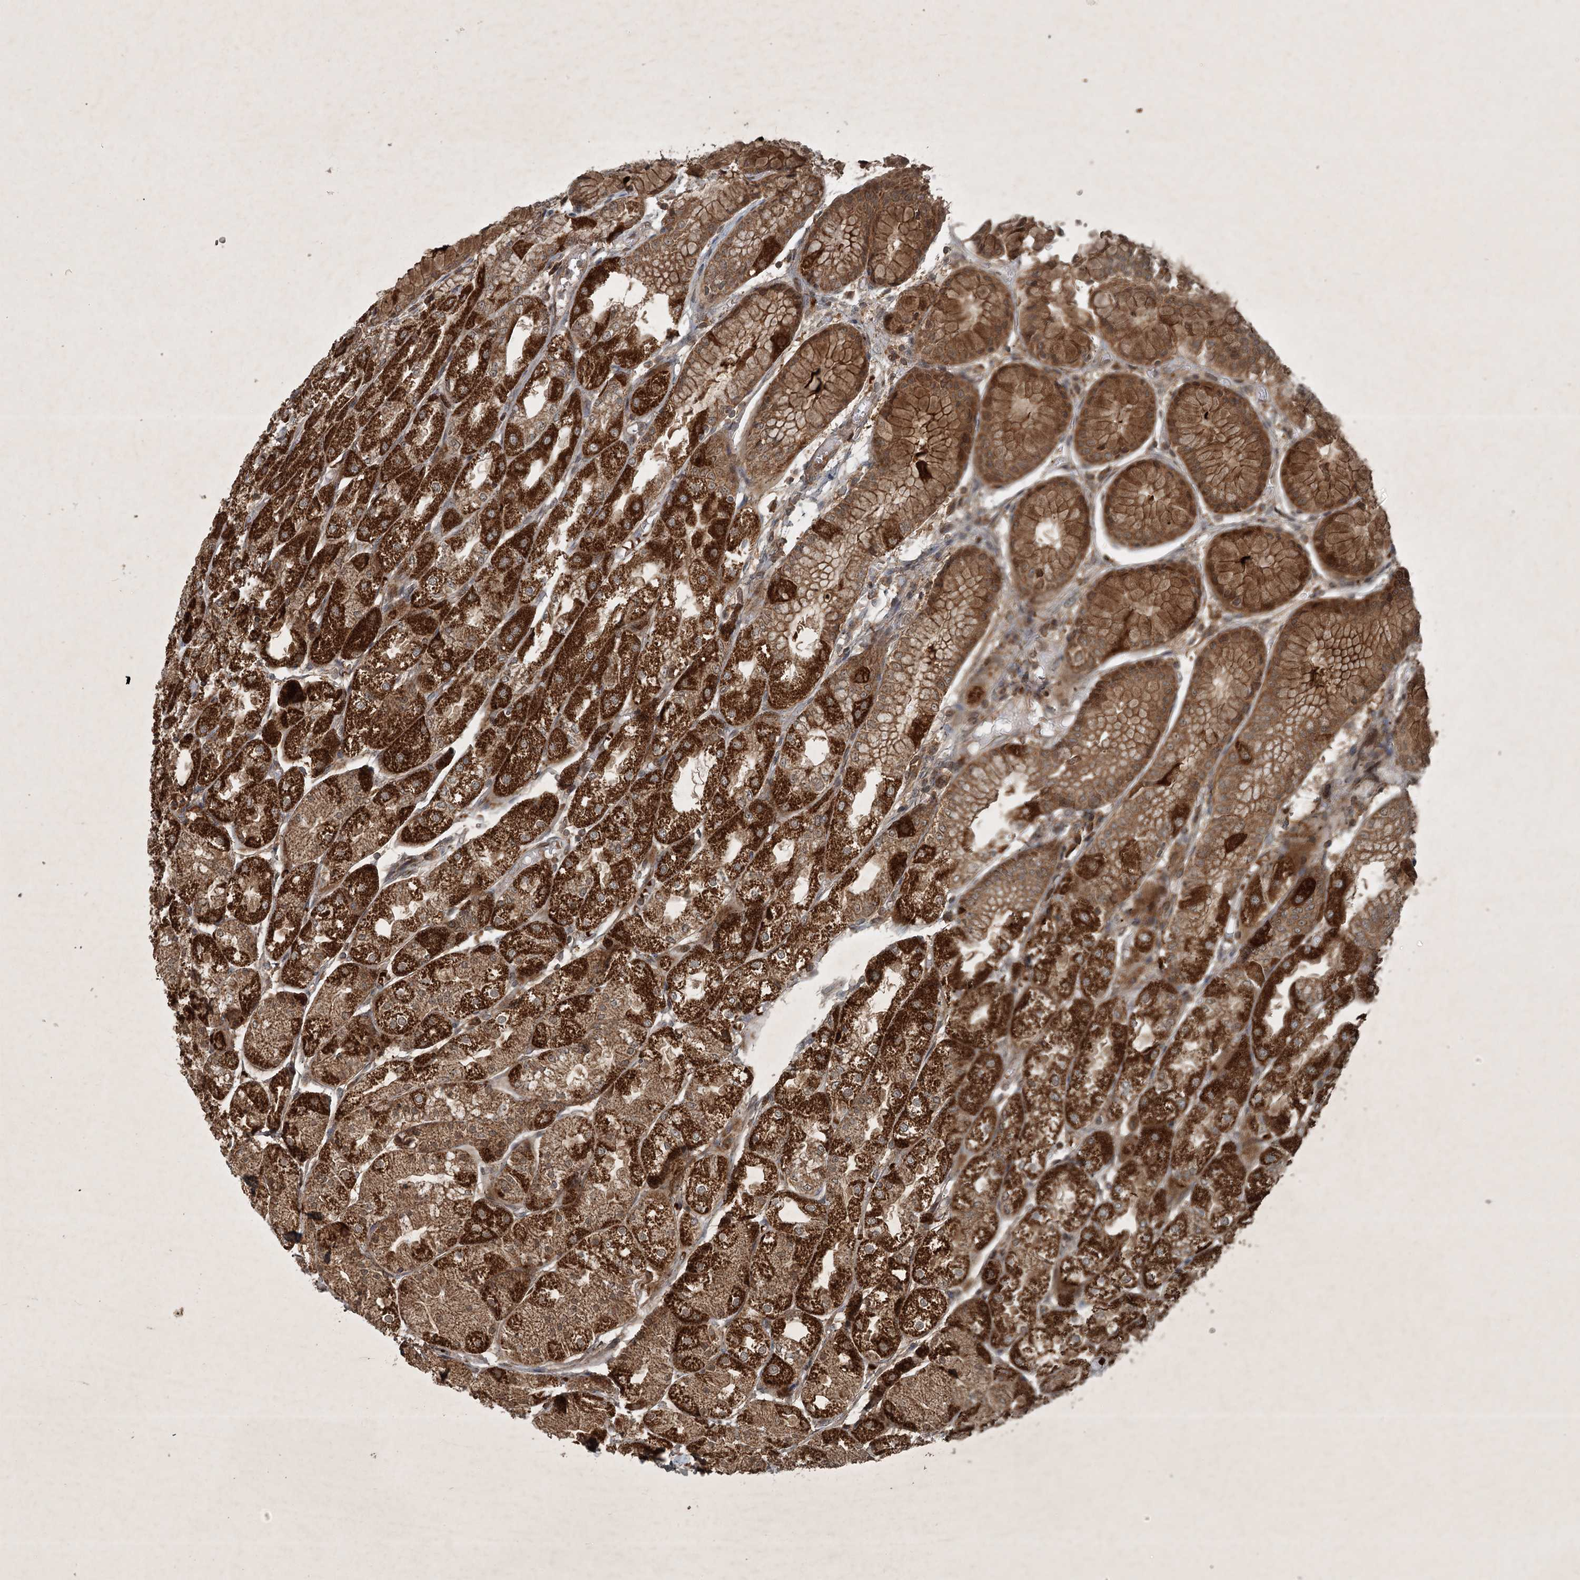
{"staining": {"intensity": "strong", "quantity": ">75%", "location": "cytoplasmic/membranous"}, "tissue": "stomach", "cell_type": "Glandular cells", "image_type": "normal", "snomed": [{"axis": "morphology", "description": "Normal tissue, NOS"}, {"axis": "topography", "description": "Stomach, upper"}], "caption": "Immunohistochemical staining of unremarkable human stomach demonstrates high levels of strong cytoplasmic/membranous expression in approximately >75% of glandular cells.", "gene": "UNC93A", "patient": {"sex": "male", "age": 72}}